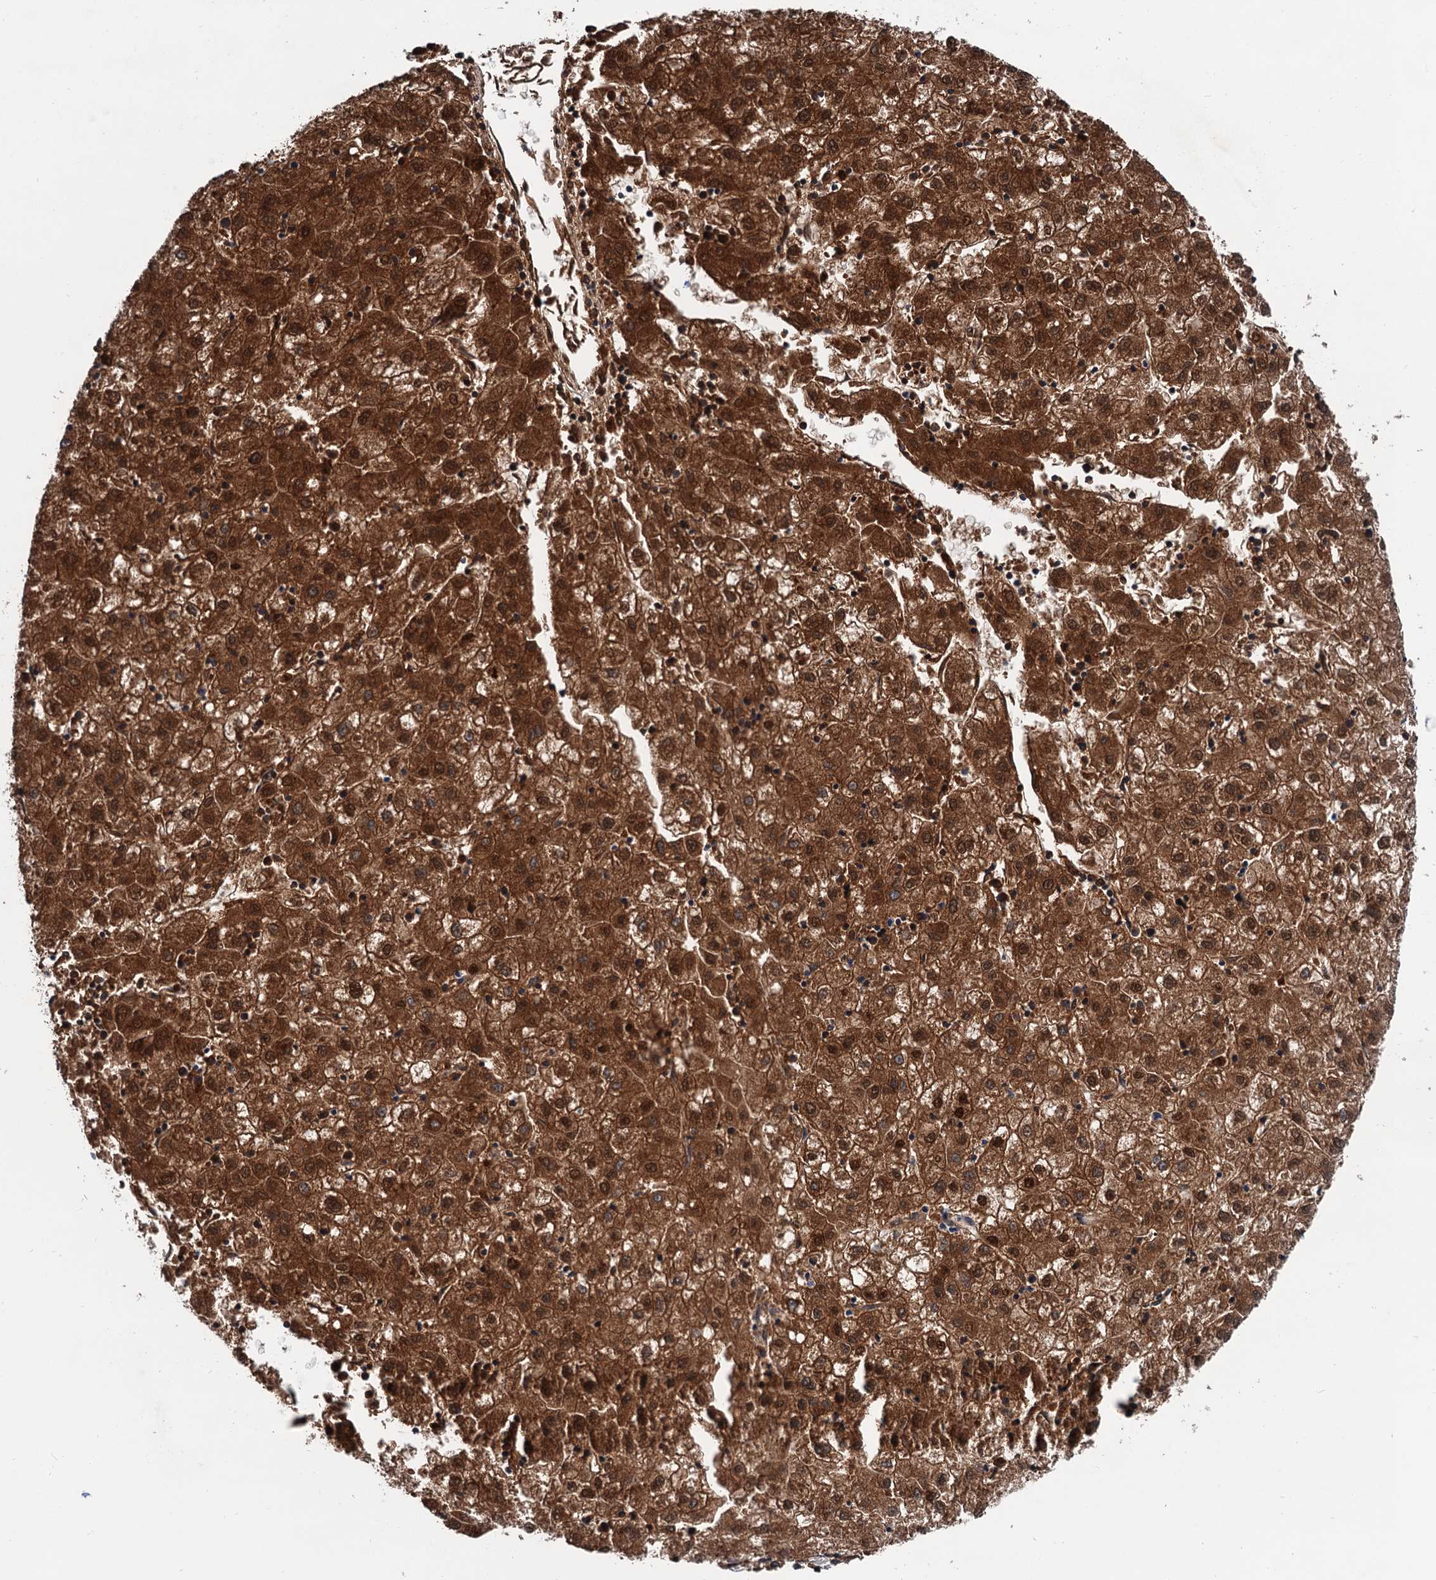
{"staining": {"intensity": "strong", "quantity": ">75%", "location": "cytoplasmic/membranous,nuclear"}, "tissue": "liver cancer", "cell_type": "Tumor cells", "image_type": "cancer", "snomed": [{"axis": "morphology", "description": "Carcinoma, Hepatocellular, NOS"}, {"axis": "topography", "description": "Liver"}], "caption": "Immunohistochemistry histopathology image of neoplastic tissue: human liver cancer stained using immunohistochemistry (IHC) exhibits high levels of strong protein expression localized specifically in the cytoplasmic/membranous and nuclear of tumor cells, appearing as a cytoplasmic/membranous and nuclear brown color.", "gene": "CSTPP1", "patient": {"sex": "male", "age": 72}}